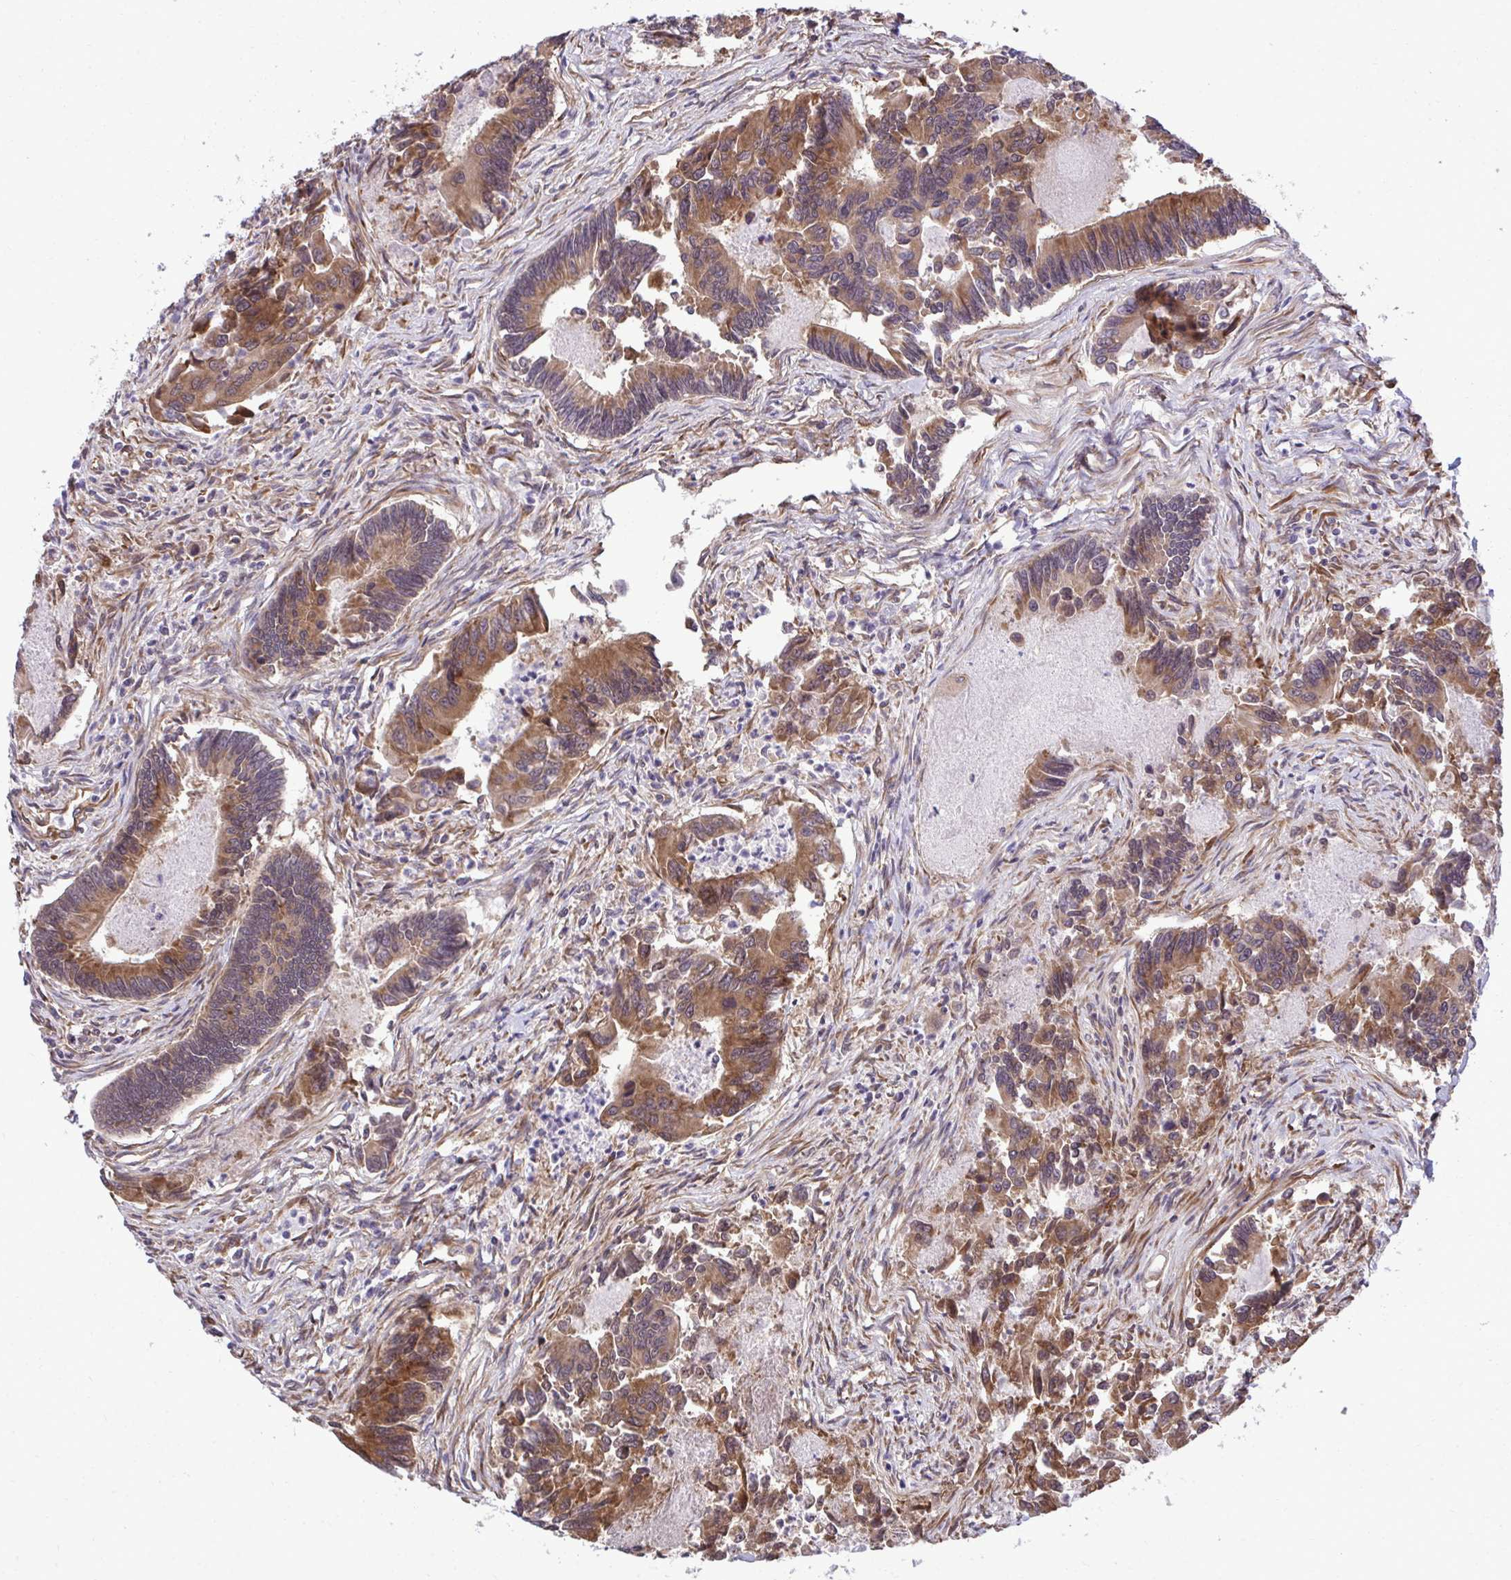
{"staining": {"intensity": "moderate", "quantity": ">75%", "location": "cytoplasmic/membranous"}, "tissue": "colorectal cancer", "cell_type": "Tumor cells", "image_type": "cancer", "snomed": [{"axis": "morphology", "description": "Adenocarcinoma, NOS"}, {"axis": "topography", "description": "Colon"}], "caption": "Colorectal adenocarcinoma stained for a protein (brown) reveals moderate cytoplasmic/membranous positive staining in about >75% of tumor cells.", "gene": "RPS15", "patient": {"sex": "female", "age": 67}}